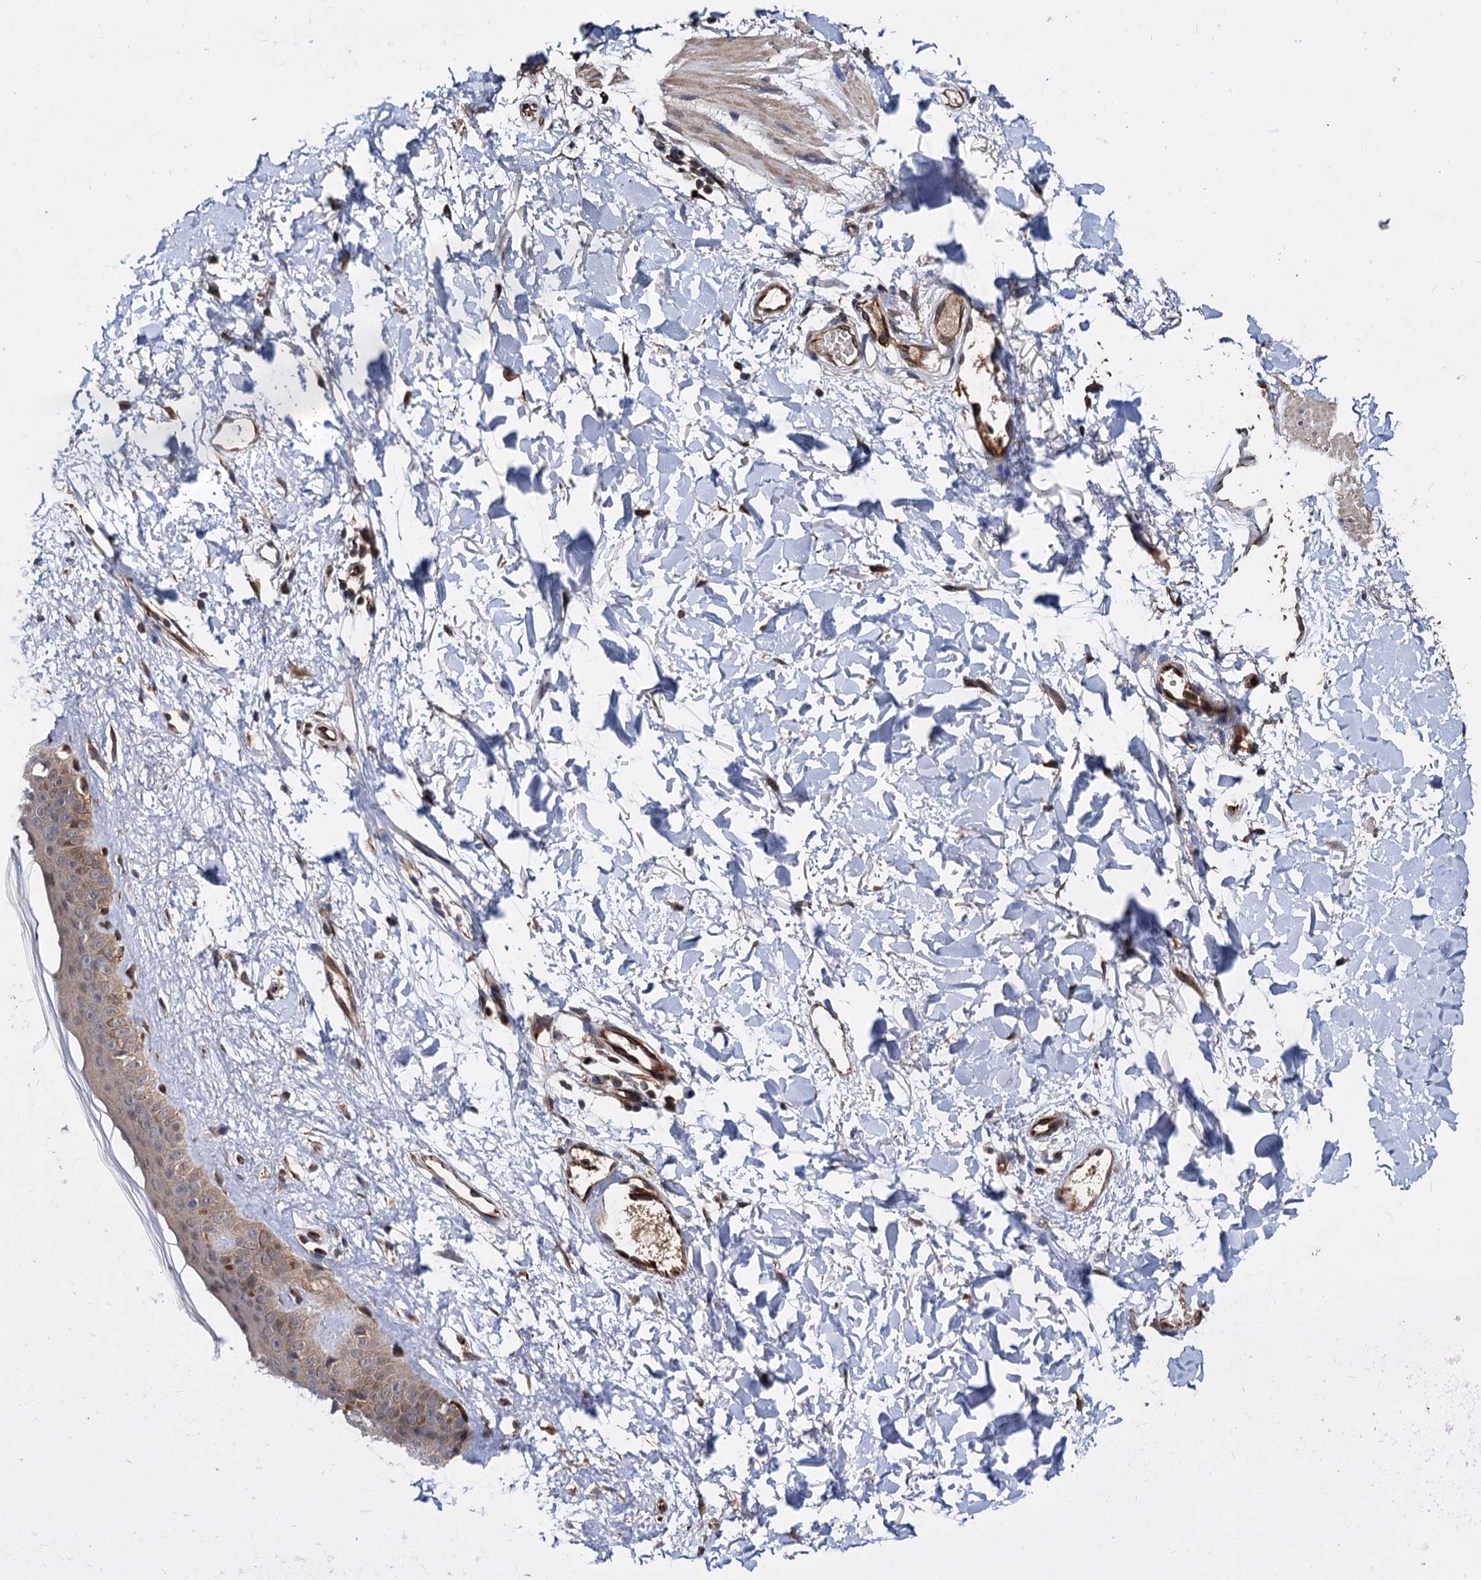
{"staining": {"intensity": "moderate", "quantity": ">75%", "location": "cytoplasmic/membranous,nuclear"}, "tissue": "skin", "cell_type": "Fibroblasts", "image_type": "normal", "snomed": [{"axis": "morphology", "description": "Normal tissue, NOS"}, {"axis": "topography", "description": "Skin"}], "caption": "This histopathology image displays immunohistochemistry (IHC) staining of normal human skin, with medium moderate cytoplasmic/membranous,nuclear staining in approximately >75% of fibroblasts.", "gene": "PSMD4", "patient": {"sex": "female", "age": 58}}